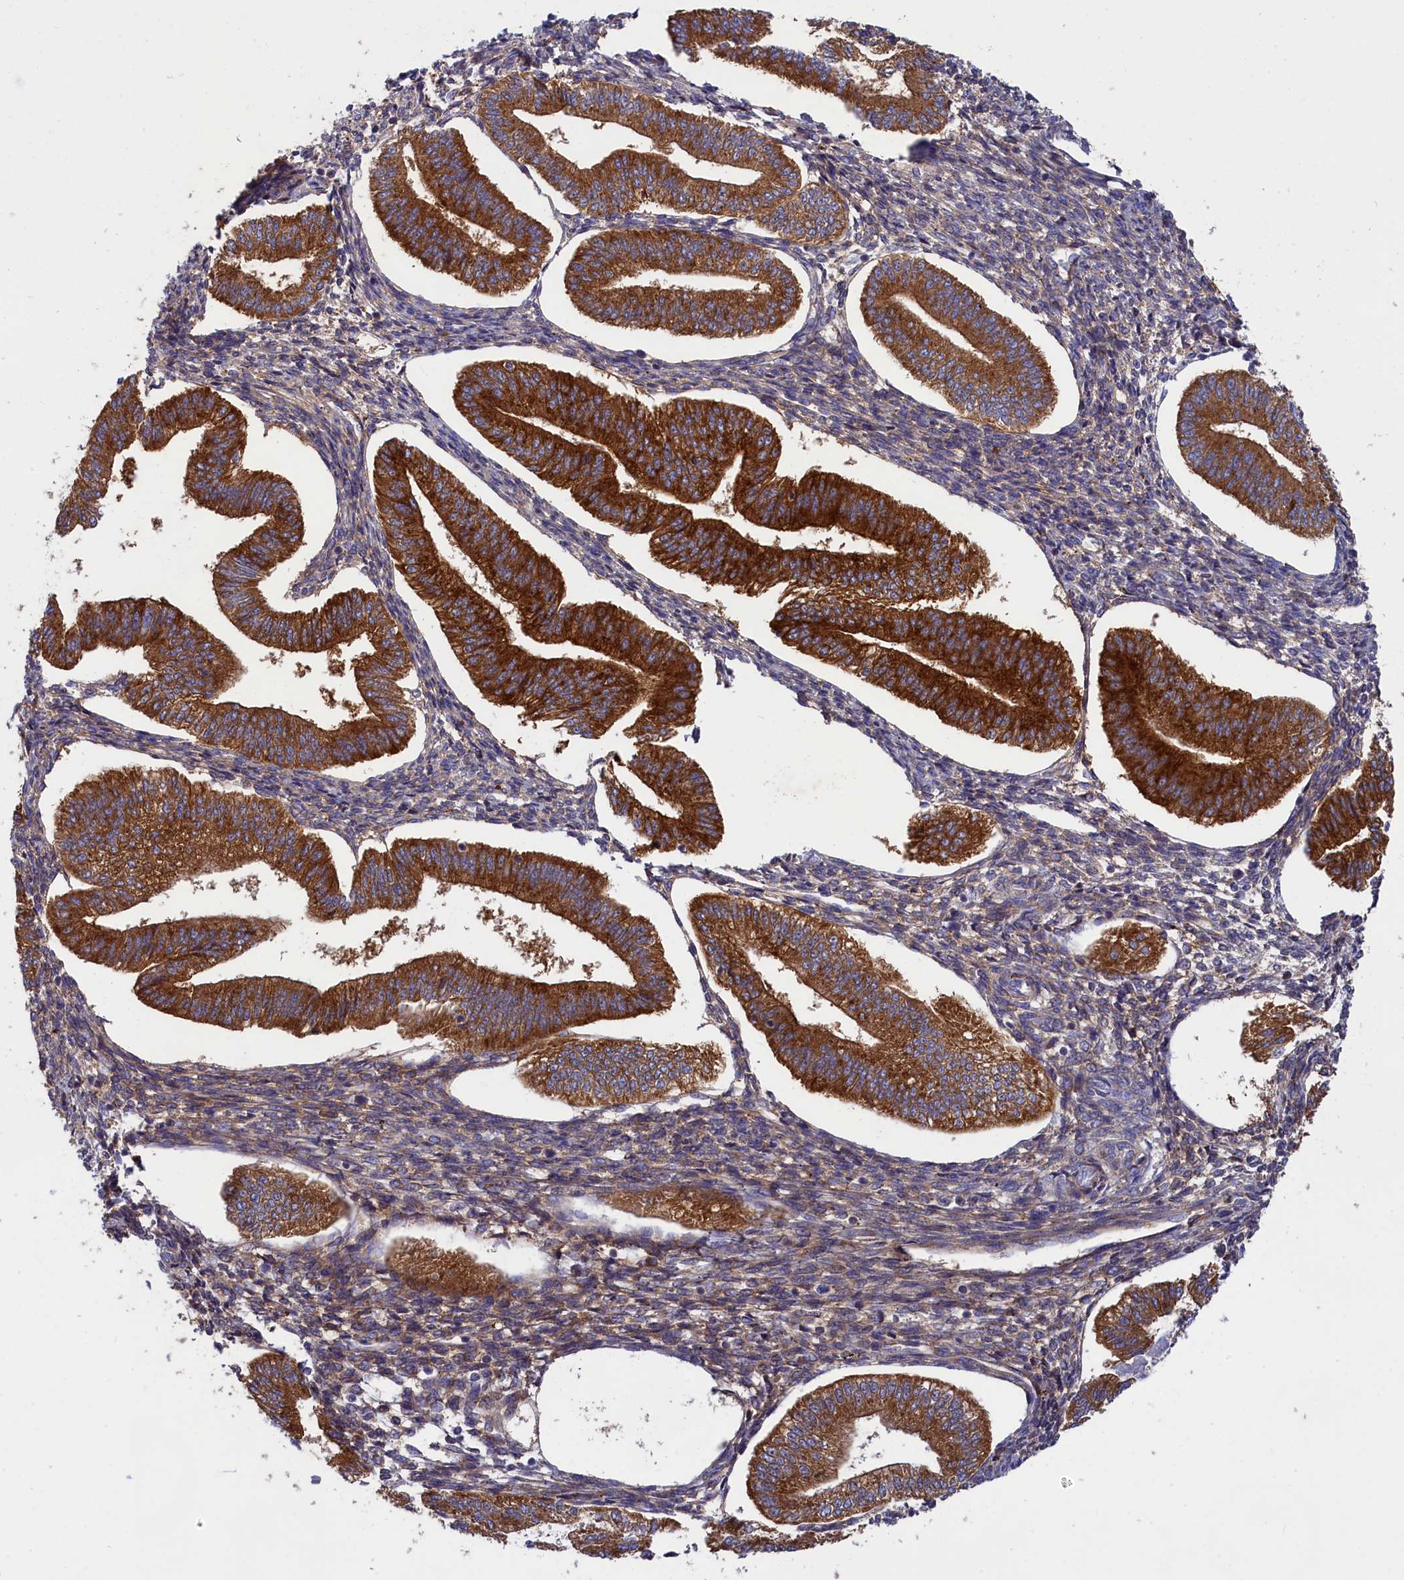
{"staining": {"intensity": "moderate", "quantity": ">75%", "location": "cytoplasmic/membranous"}, "tissue": "endometrium", "cell_type": "Cells in endometrial stroma", "image_type": "normal", "snomed": [{"axis": "morphology", "description": "Normal tissue, NOS"}, {"axis": "topography", "description": "Endometrium"}], "caption": "Moderate cytoplasmic/membranous protein expression is identified in about >75% of cells in endometrial stroma in endometrium. Nuclei are stained in blue.", "gene": "SCAMP4", "patient": {"sex": "female", "age": 34}}